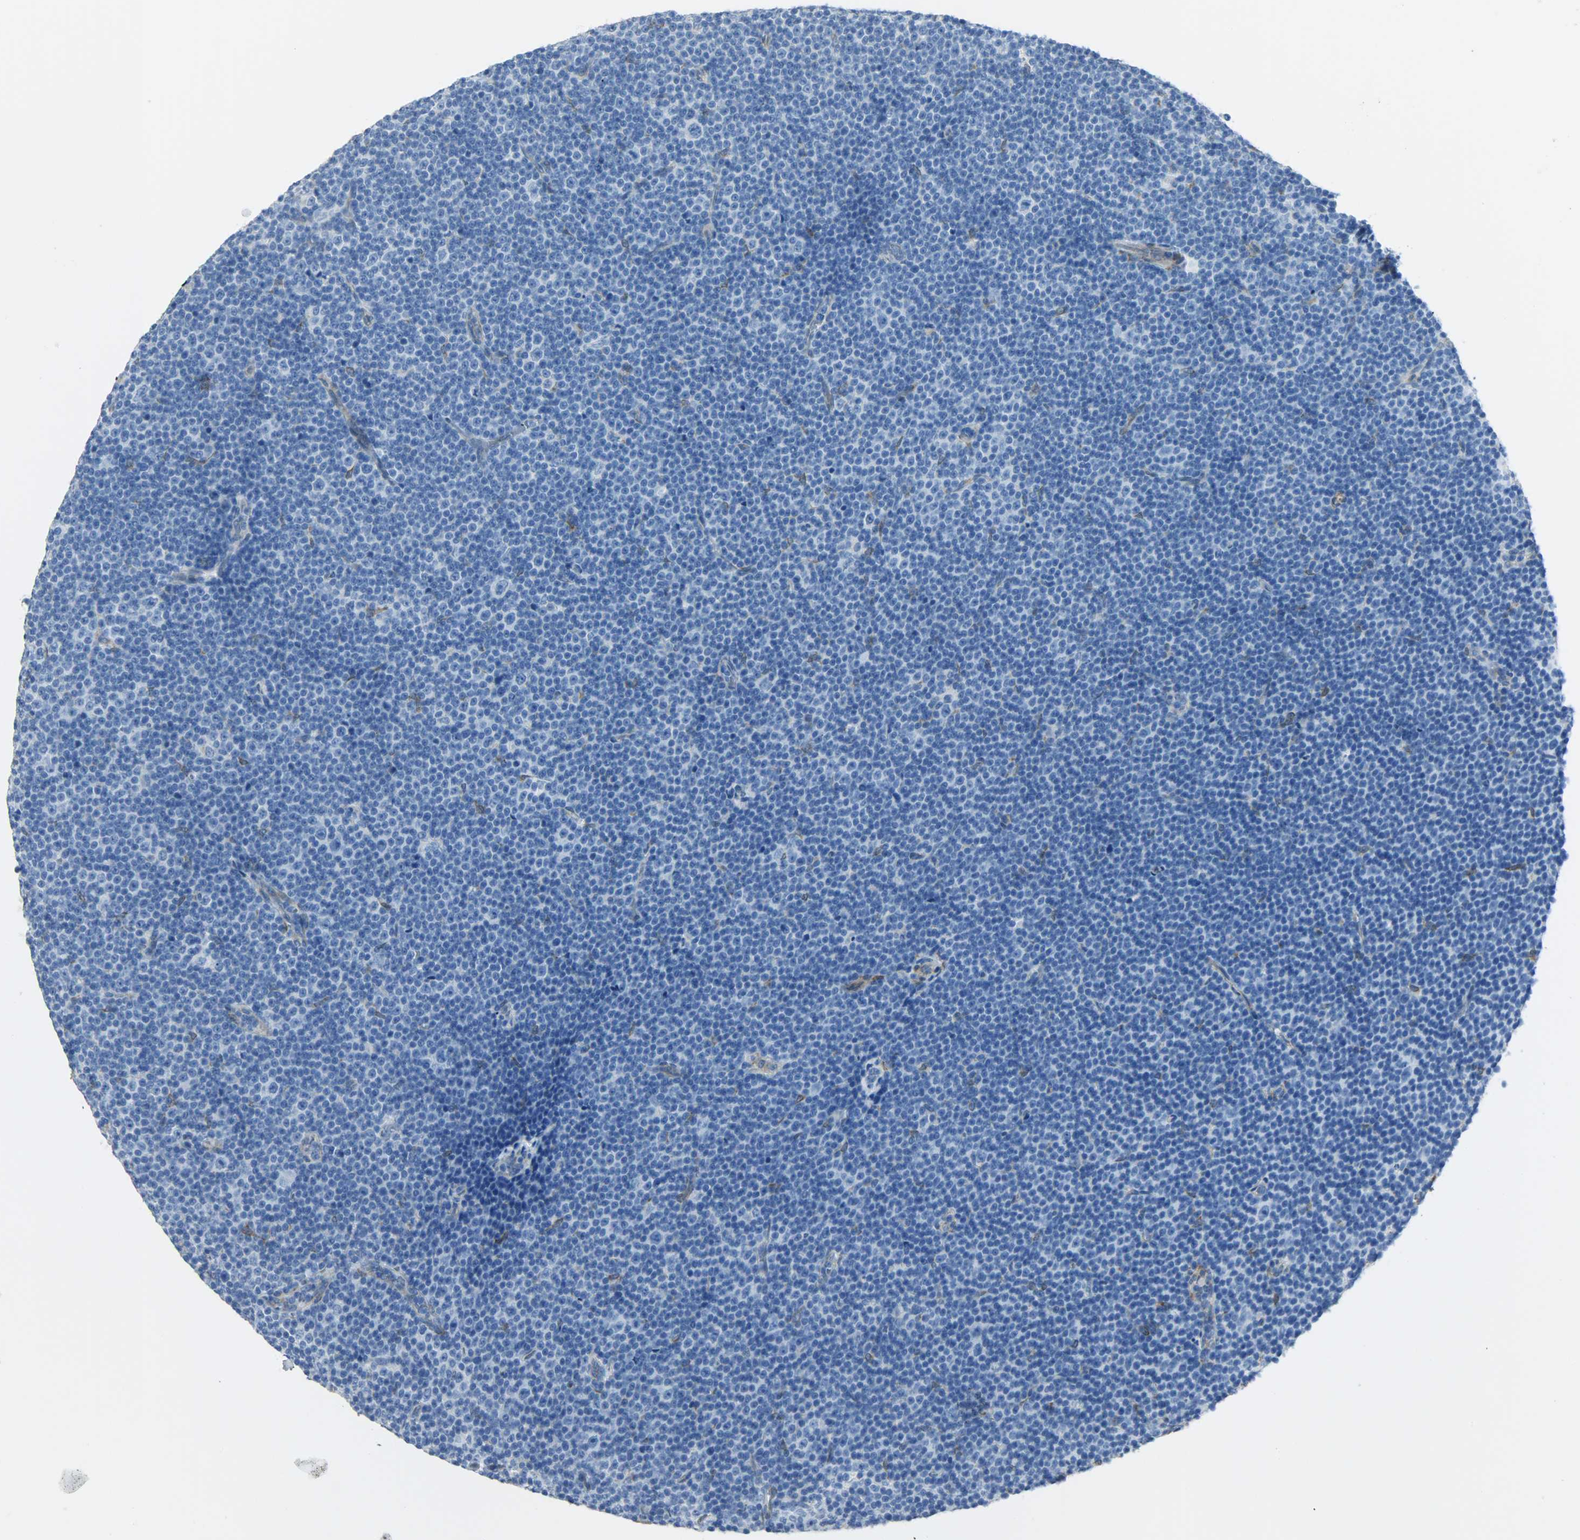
{"staining": {"intensity": "negative", "quantity": "none", "location": "none"}, "tissue": "lymphoma", "cell_type": "Tumor cells", "image_type": "cancer", "snomed": [{"axis": "morphology", "description": "Malignant lymphoma, non-Hodgkin's type, Low grade"}, {"axis": "topography", "description": "Lymph node"}], "caption": "An immunohistochemistry (IHC) histopathology image of low-grade malignant lymphoma, non-Hodgkin's type is shown. There is no staining in tumor cells of low-grade malignant lymphoma, non-Hodgkin's type.", "gene": "PKD2", "patient": {"sex": "female", "age": 67}}